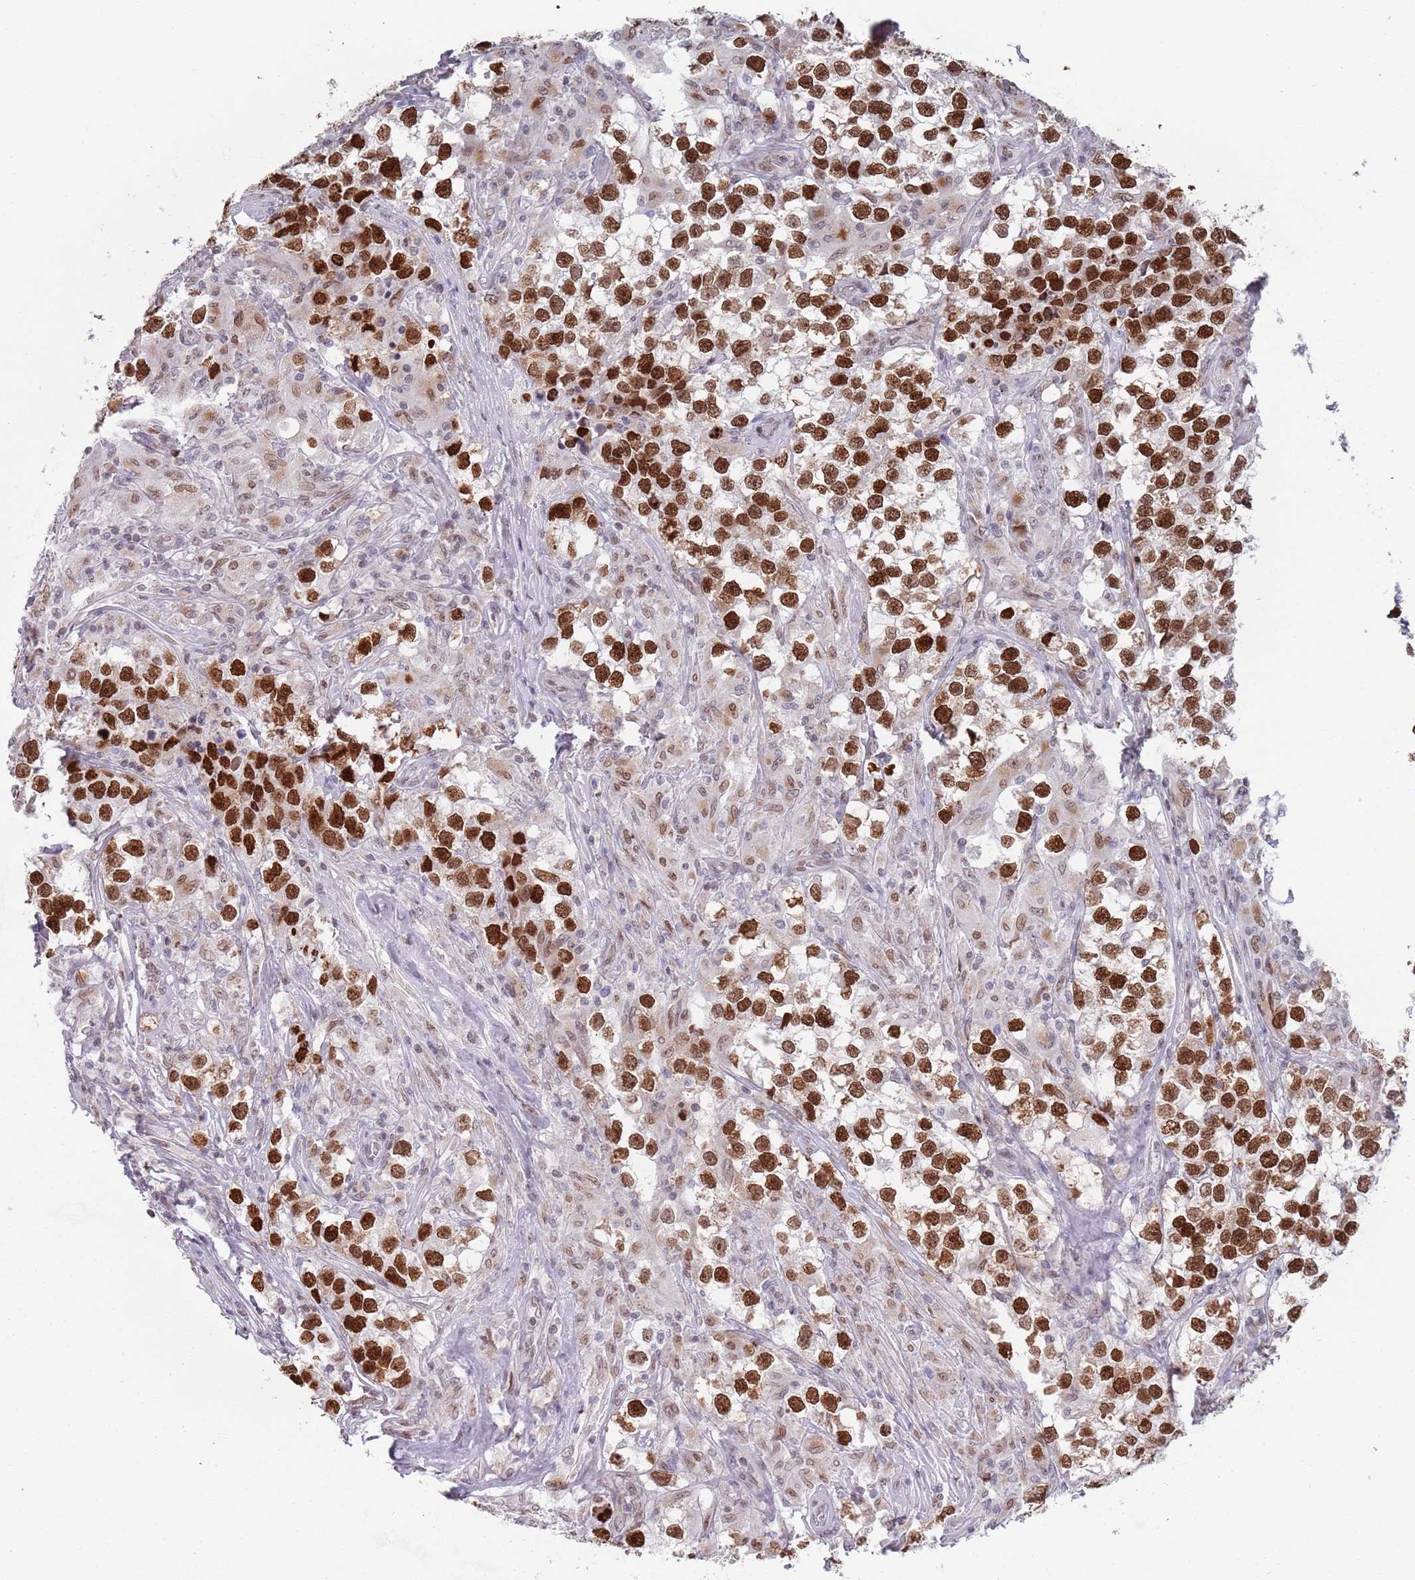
{"staining": {"intensity": "strong", "quantity": ">75%", "location": "nuclear"}, "tissue": "testis cancer", "cell_type": "Tumor cells", "image_type": "cancer", "snomed": [{"axis": "morphology", "description": "Seminoma, NOS"}, {"axis": "topography", "description": "Testis"}], "caption": "Immunohistochemistry (IHC) (DAB) staining of human testis cancer (seminoma) displays strong nuclear protein staining in about >75% of tumor cells. The staining was performed using DAB to visualize the protein expression in brown, while the nuclei were stained in blue with hematoxylin (Magnification: 20x).", "gene": "MFSD12", "patient": {"sex": "male", "age": 46}}